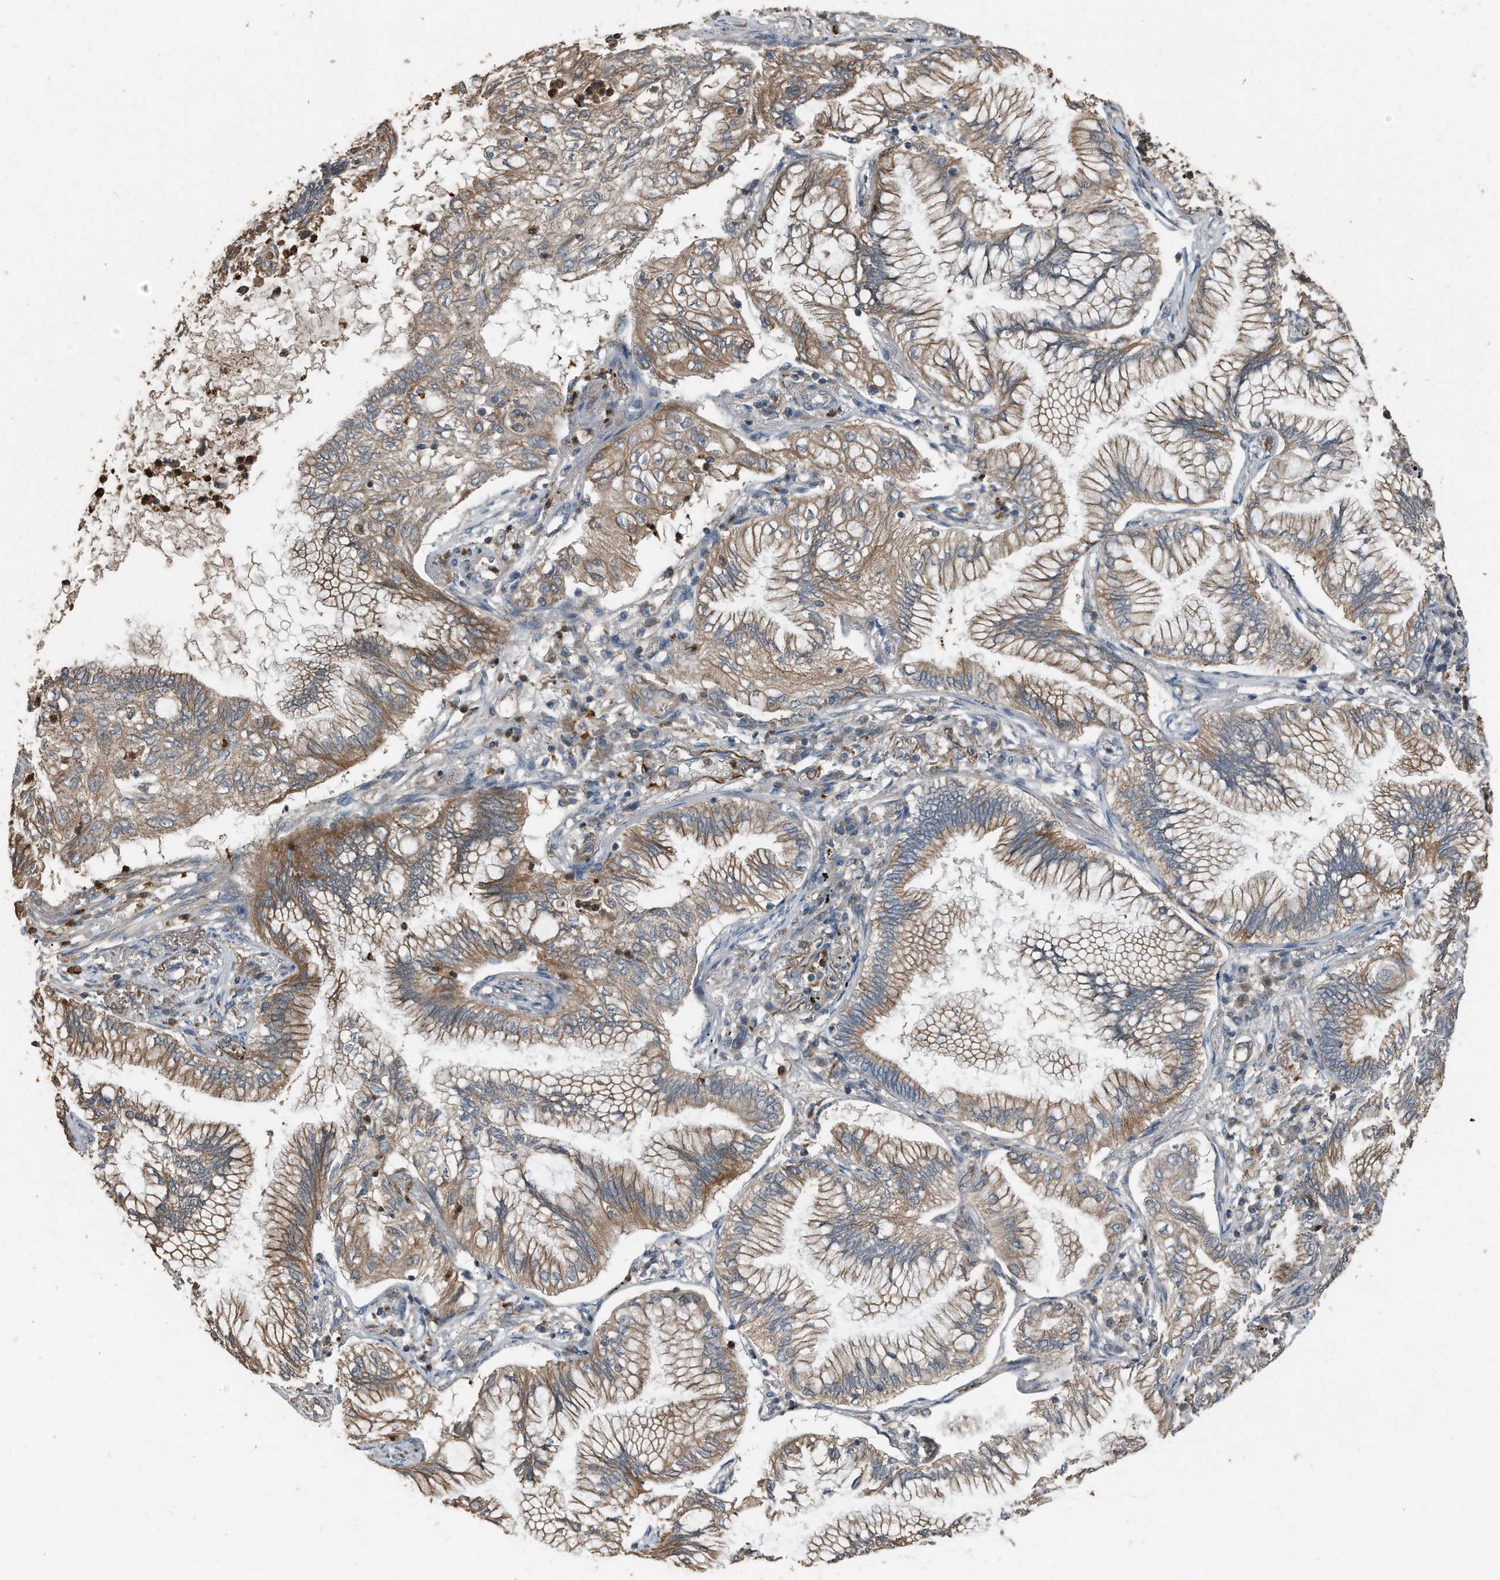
{"staining": {"intensity": "moderate", "quantity": ">75%", "location": "cytoplasmic/membranous"}, "tissue": "bronchus", "cell_type": "Respiratory epithelial cells", "image_type": "normal", "snomed": [{"axis": "morphology", "description": "Normal tissue, NOS"}, {"axis": "morphology", "description": "Adenocarcinoma, NOS"}, {"axis": "topography", "description": "Bronchus"}, {"axis": "topography", "description": "Lung"}], "caption": "DAB (3,3'-diaminobenzidine) immunohistochemical staining of unremarkable human bronchus displays moderate cytoplasmic/membranous protein positivity in about >75% of respiratory epithelial cells.", "gene": "C9", "patient": {"sex": "female", "age": 70}}